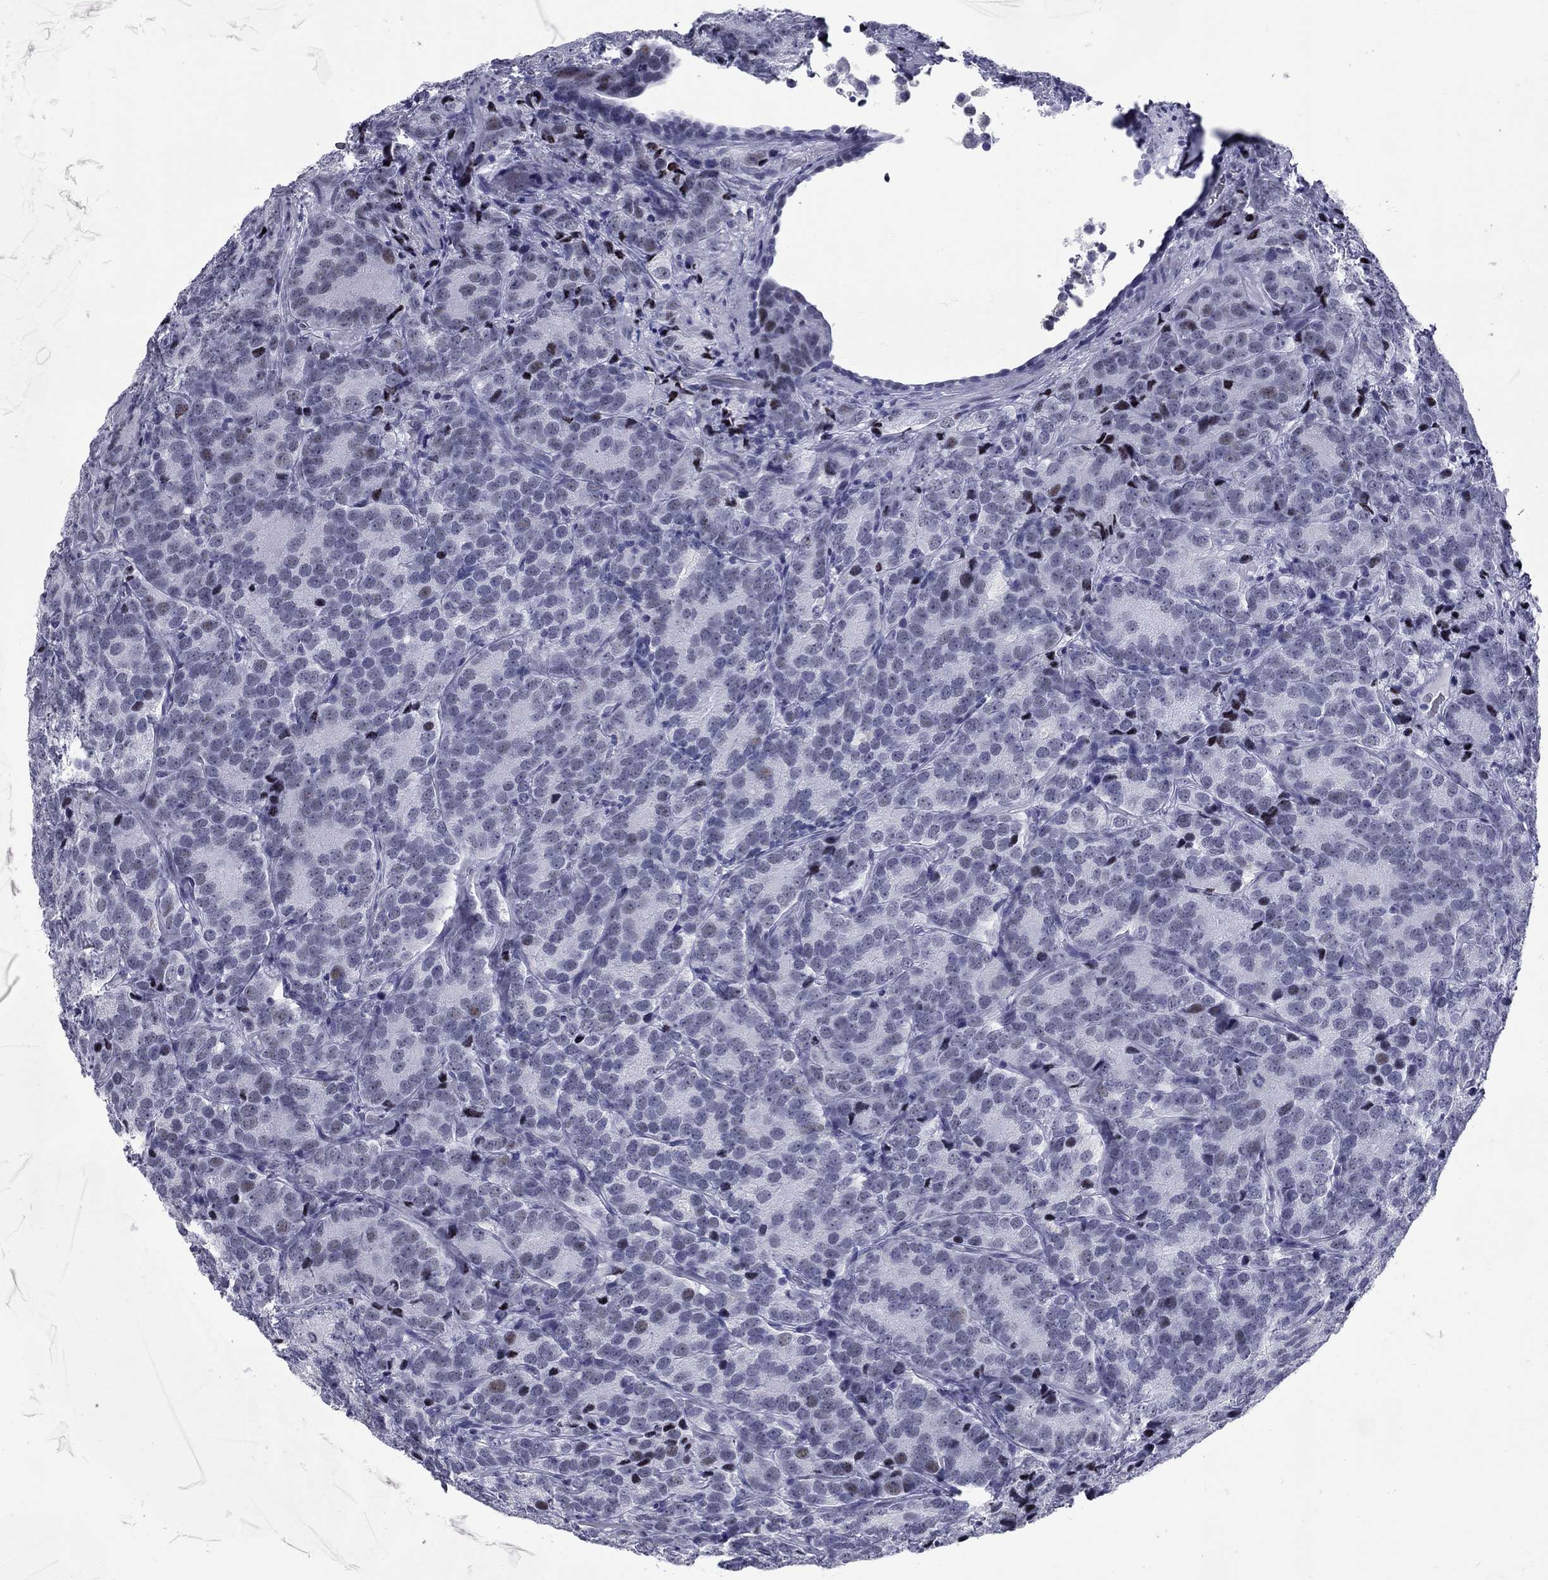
{"staining": {"intensity": "moderate", "quantity": "<25%", "location": "nuclear"}, "tissue": "prostate cancer", "cell_type": "Tumor cells", "image_type": "cancer", "snomed": [{"axis": "morphology", "description": "Adenocarcinoma, NOS"}, {"axis": "topography", "description": "Prostate"}], "caption": "Prostate cancer tissue demonstrates moderate nuclear staining in approximately <25% of tumor cells, visualized by immunohistochemistry. The staining is performed using DAB brown chromogen to label protein expression. The nuclei are counter-stained blue using hematoxylin.", "gene": "ASF1B", "patient": {"sex": "male", "age": 71}}